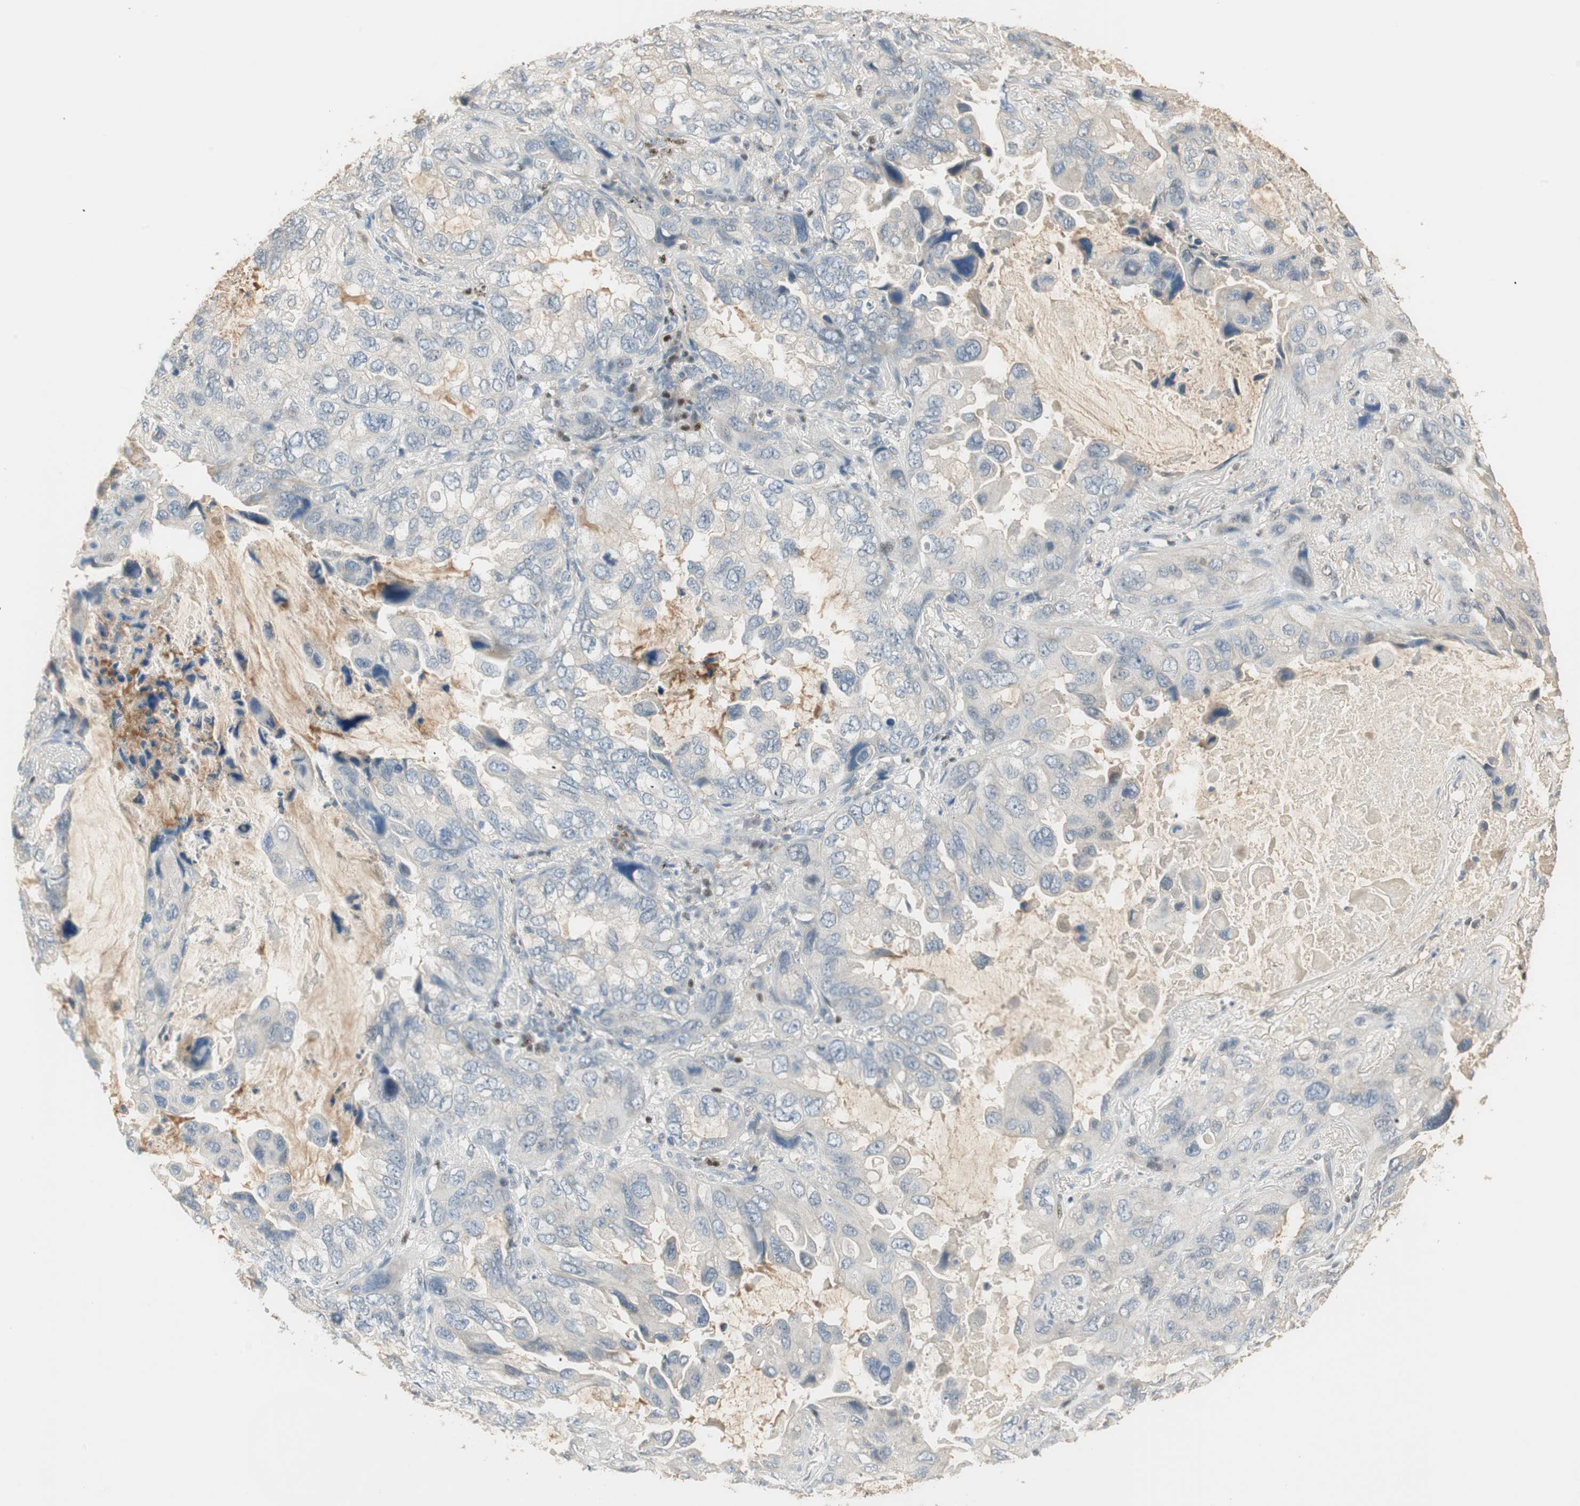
{"staining": {"intensity": "negative", "quantity": "none", "location": "none"}, "tissue": "lung cancer", "cell_type": "Tumor cells", "image_type": "cancer", "snomed": [{"axis": "morphology", "description": "Squamous cell carcinoma, NOS"}, {"axis": "topography", "description": "Lung"}], "caption": "IHC histopathology image of human lung cancer stained for a protein (brown), which displays no expression in tumor cells.", "gene": "RUNX2", "patient": {"sex": "female", "age": 73}}